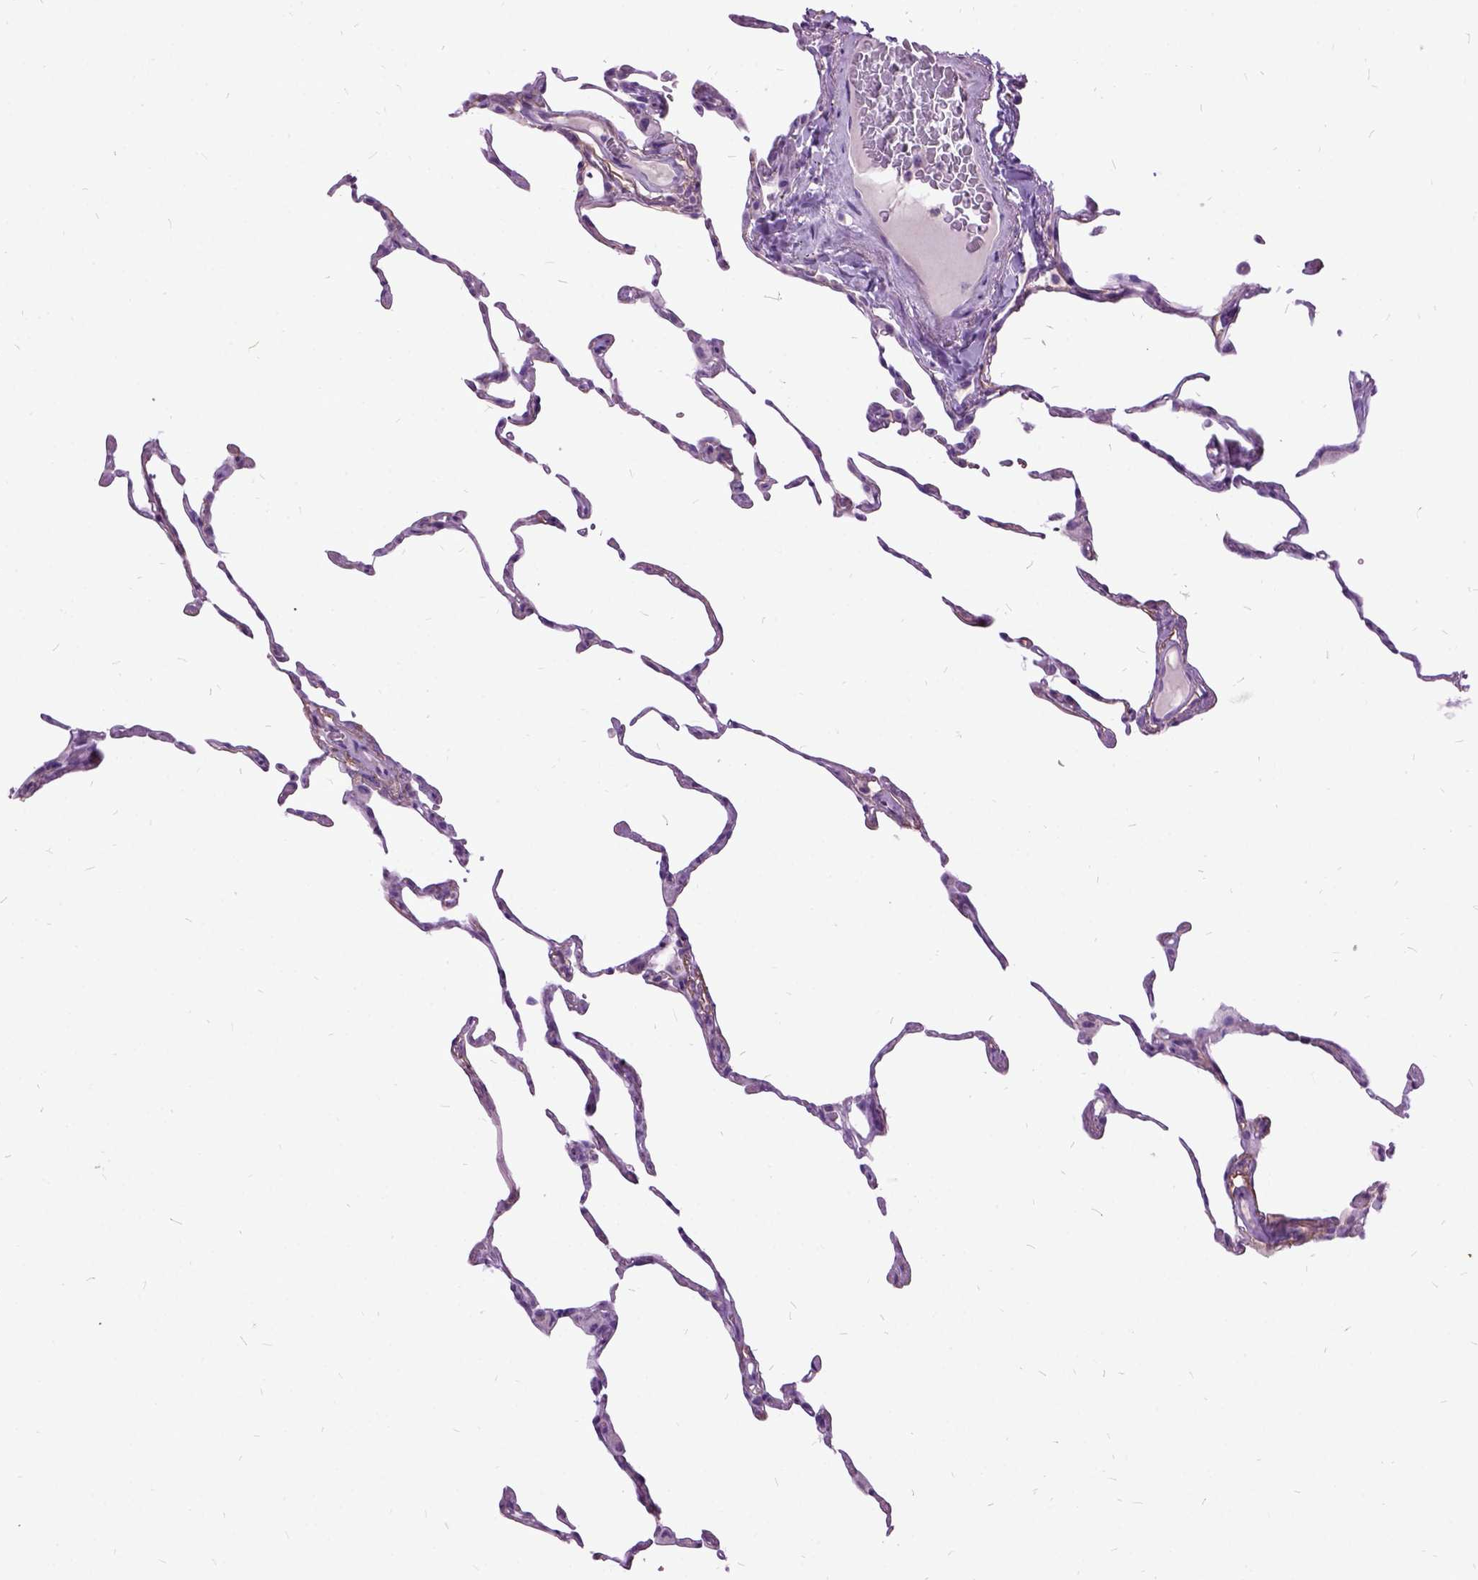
{"staining": {"intensity": "negative", "quantity": "none", "location": "none"}, "tissue": "lung", "cell_type": "Alveolar cells", "image_type": "normal", "snomed": [{"axis": "morphology", "description": "Normal tissue, NOS"}, {"axis": "topography", "description": "Lung"}], "caption": "Immunohistochemistry of unremarkable lung exhibits no expression in alveolar cells.", "gene": "MME", "patient": {"sex": "female", "age": 57}}